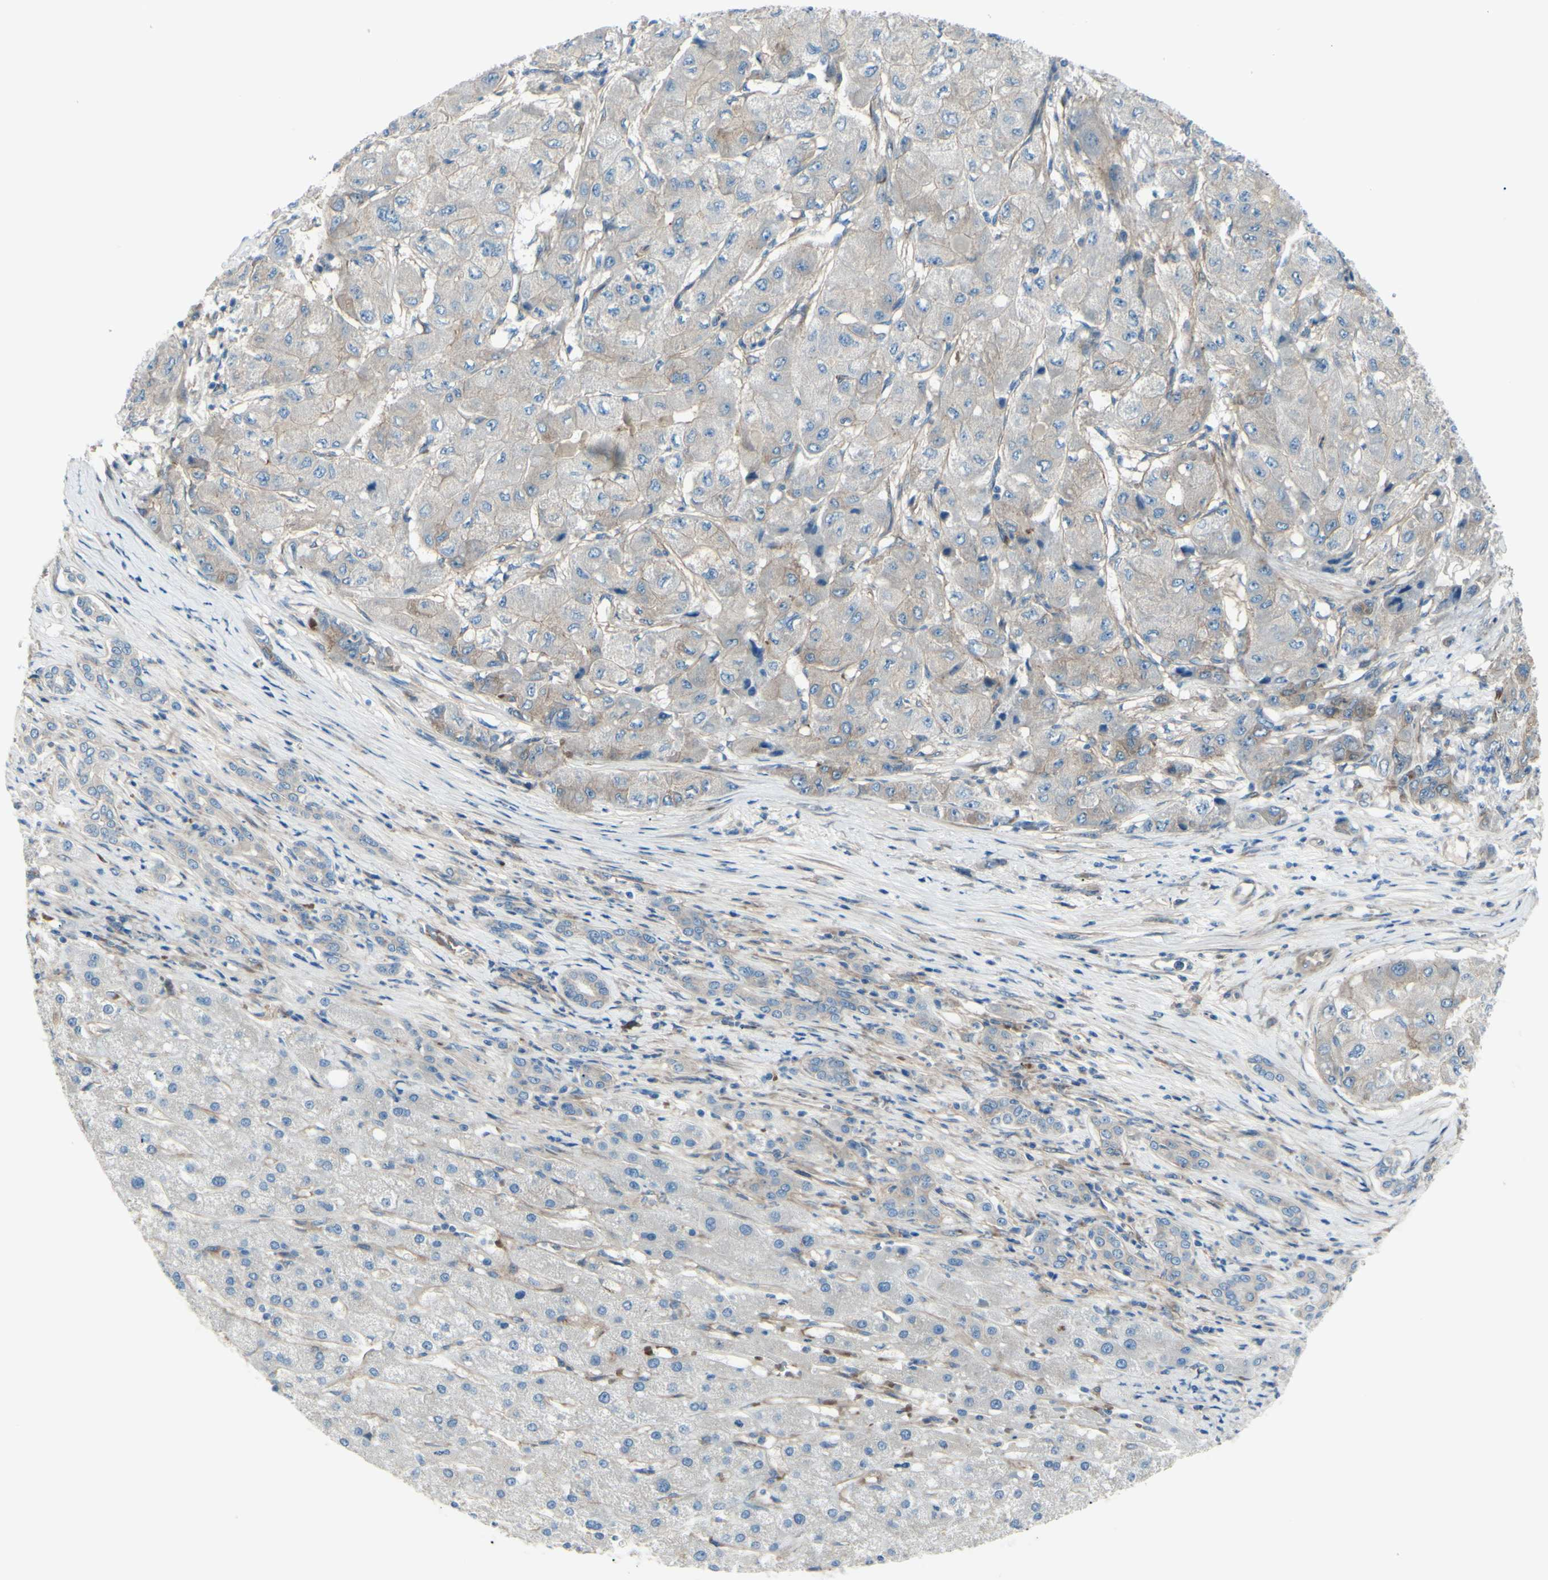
{"staining": {"intensity": "weak", "quantity": ">75%", "location": "cytoplasmic/membranous"}, "tissue": "liver cancer", "cell_type": "Tumor cells", "image_type": "cancer", "snomed": [{"axis": "morphology", "description": "Carcinoma, Hepatocellular, NOS"}, {"axis": "topography", "description": "Liver"}], "caption": "Immunohistochemical staining of liver cancer (hepatocellular carcinoma) demonstrates low levels of weak cytoplasmic/membranous protein expression in about >75% of tumor cells.", "gene": "PCDHGA2", "patient": {"sex": "male", "age": 80}}